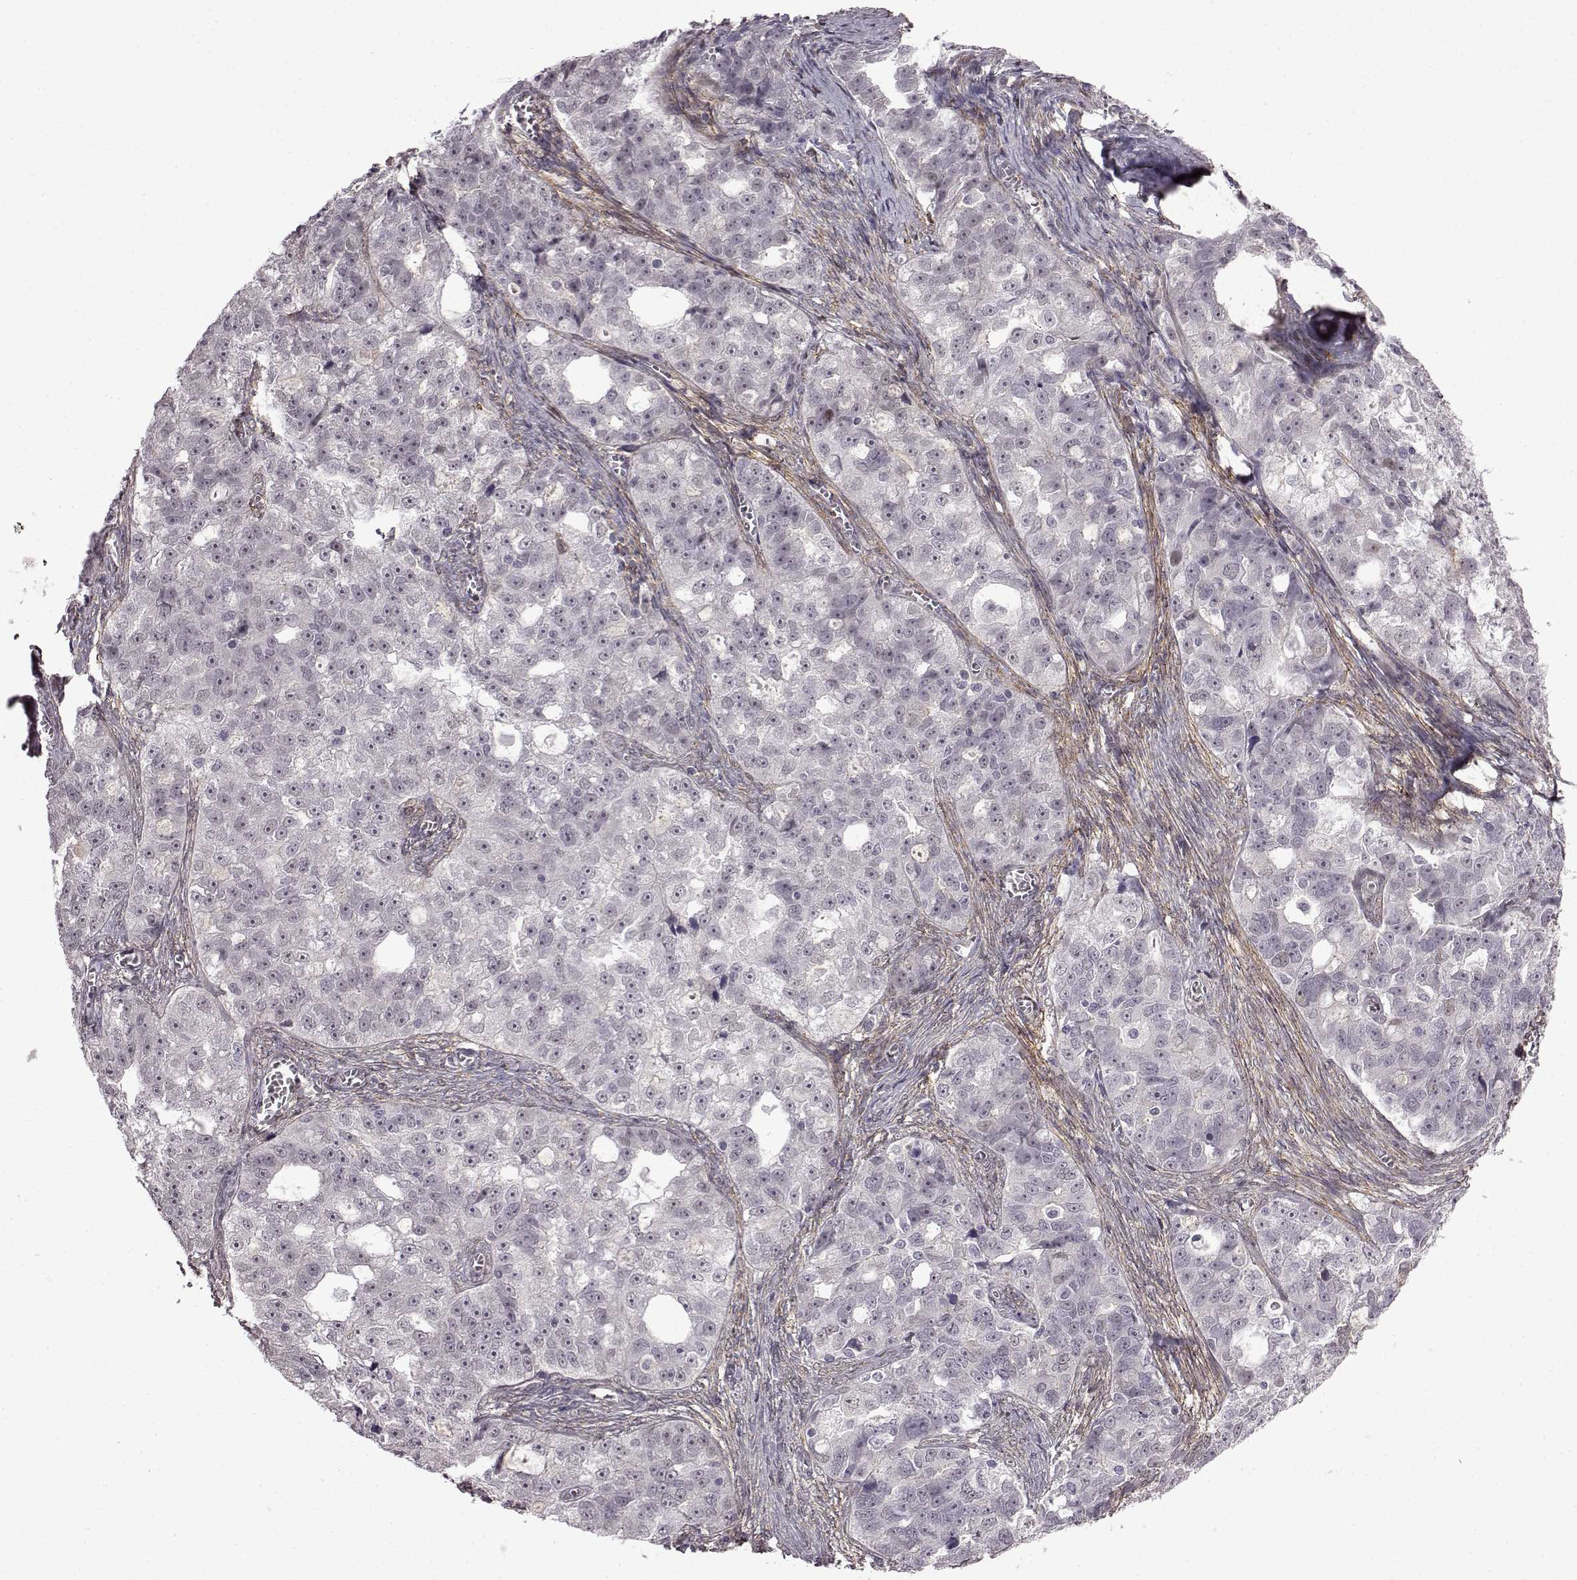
{"staining": {"intensity": "negative", "quantity": "none", "location": "none"}, "tissue": "ovarian cancer", "cell_type": "Tumor cells", "image_type": "cancer", "snomed": [{"axis": "morphology", "description": "Cystadenocarcinoma, serous, NOS"}, {"axis": "topography", "description": "Ovary"}], "caption": "IHC of ovarian cancer shows no staining in tumor cells.", "gene": "SYNPO2", "patient": {"sex": "female", "age": 51}}